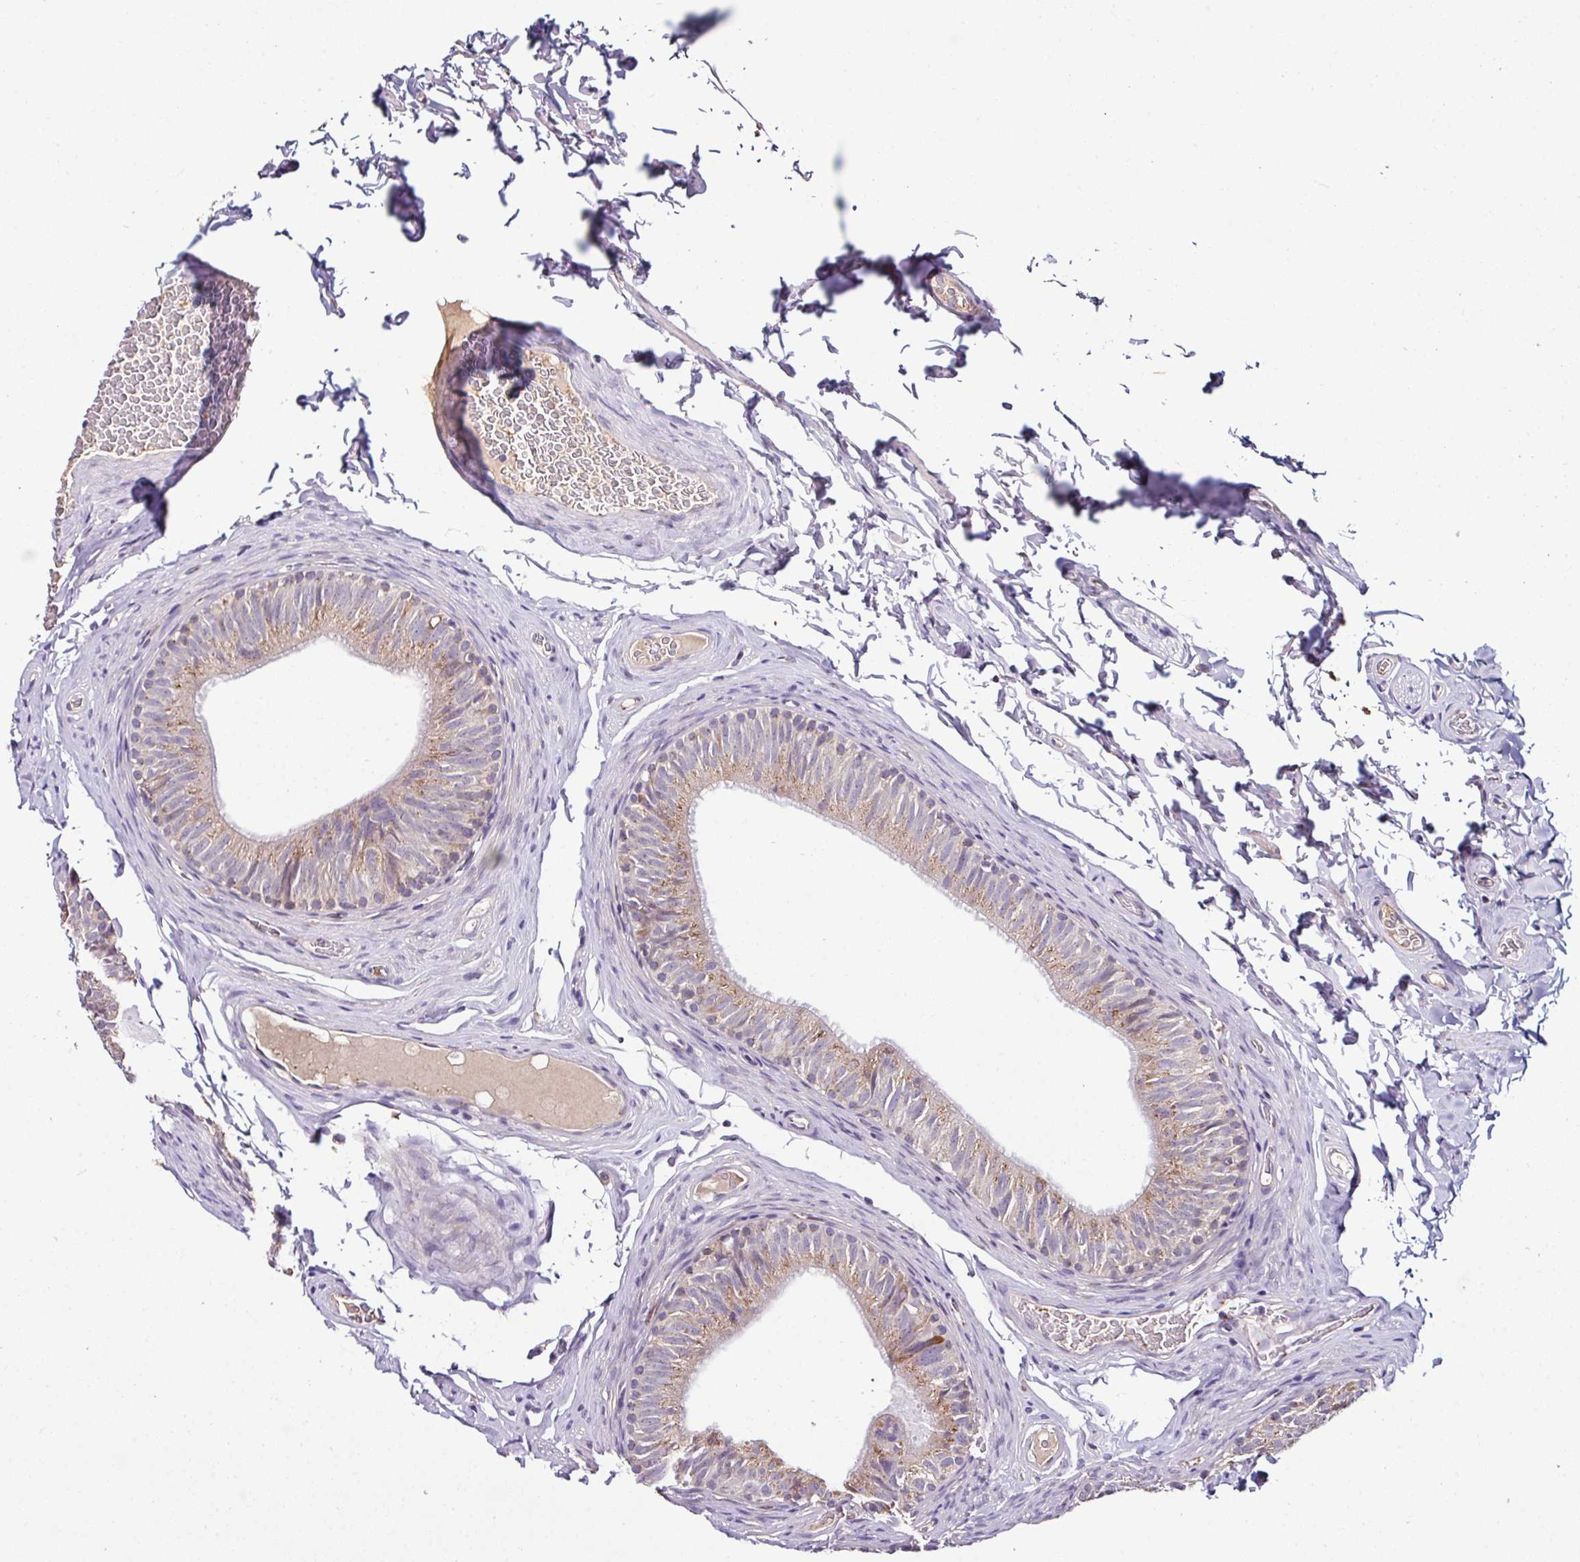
{"staining": {"intensity": "moderate", "quantity": "25%-75%", "location": "cytoplasmic/membranous"}, "tissue": "epididymis", "cell_type": "Glandular cells", "image_type": "normal", "snomed": [{"axis": "morphology", "description": "Normal tissue, NOS"}, {"axis": "topography", "description": "Epididymis"}], "caption": "DAB (3,3'-diaminobenzidine) immunohistochemical staining of normal human epididymis exhibits moderate cytoplasmic/membranous protein expression in approximately 25%-75% of glandular cells. (IHC, brightfield microscopy, high magnification).", "gene": "CPD", "patient": {"sex": "male", "age": 34}}